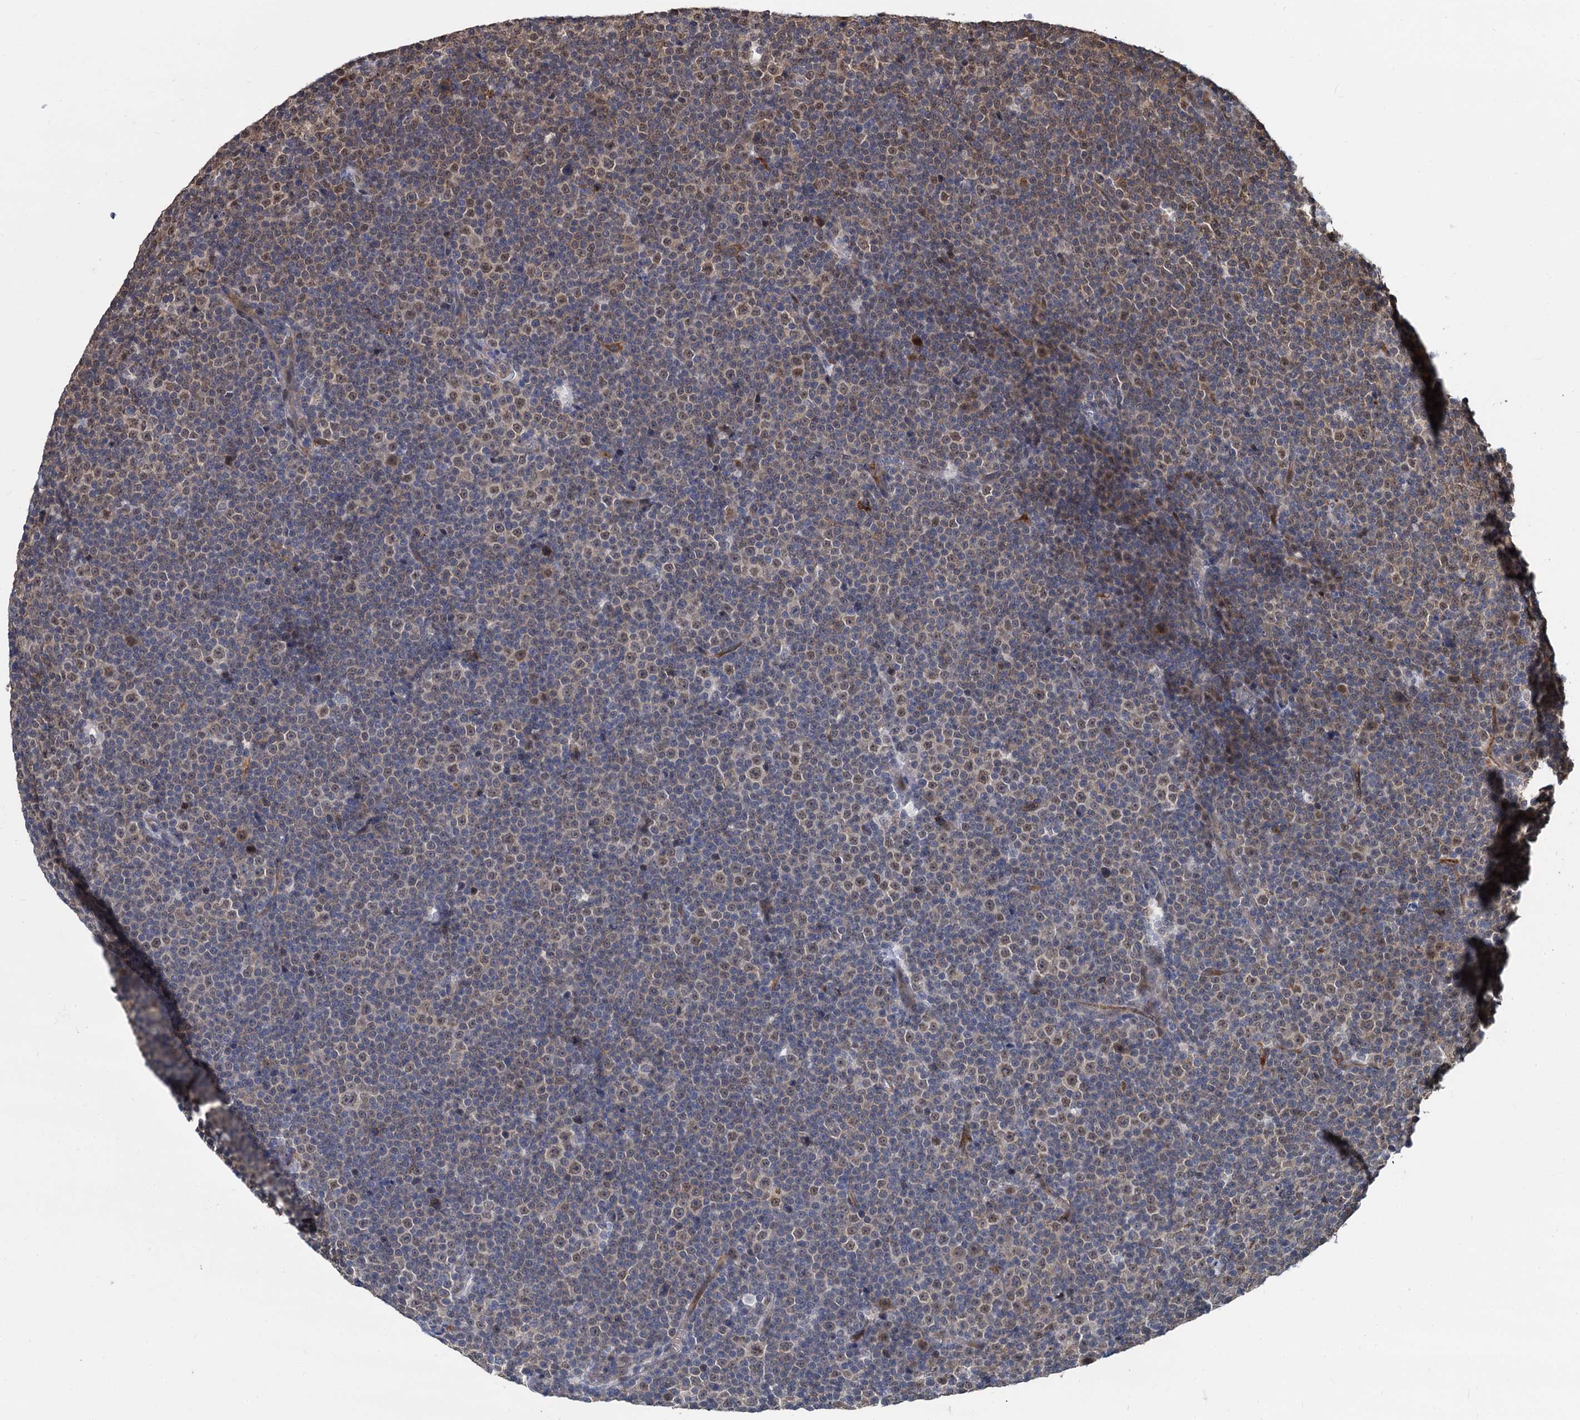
{"staining": {"intensity": "moderate", "quantity": ">75%", "location": "nuclear"}, "tissue": "lymphoma", "cell_type": "Tumor cells", "image_type": "cancer", "snomed": [{"axis": "morphology", "description": "Malignant lymphoma, non-Hodgkin's type, Low grade"}, {"axis": "topography", "description": "Lymph node"}], "caption": "The image demonstrates staining of low-grade malignant lymphoma, non-Hodgkin's type, revealing moderate nuclear protein staining (brown color) within tumor cells.", "gene": "PSMD4", "patient": {"sex": "female", "age": 67}}